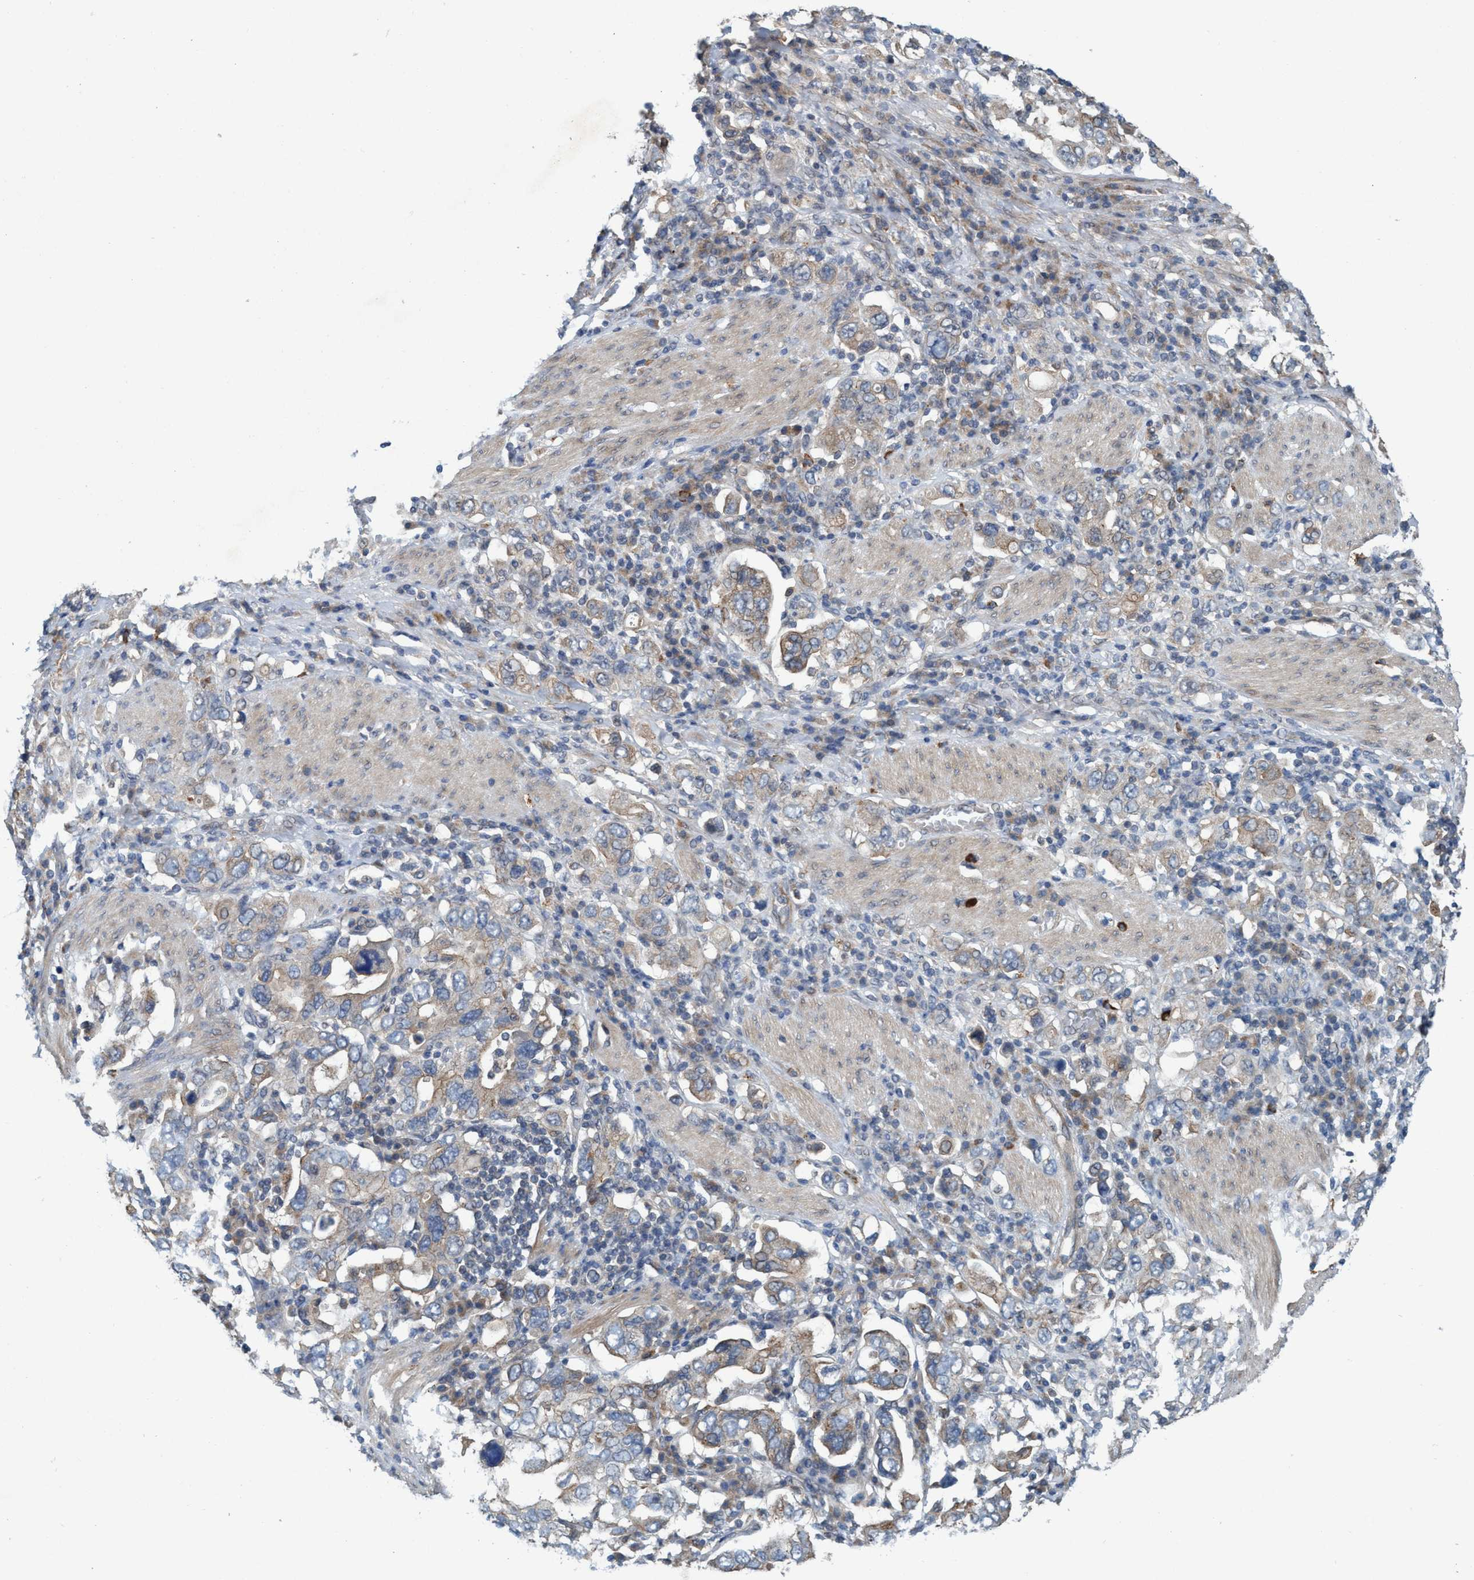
{"staining": {"intensity": "weak", "quantity": "<25%", "location": "cytoplasmic/membranous"}, "tissue": "stomach cancer", "cell_type": "Tumor cells", "image_type": "cancer", "snomed": [{"axis": "morphology", "description": "Adenocarcinoma, NOS"}, {"axis": "topography", "description": "Stomach, upper"}], "caption": "IHC histopathology image of neoplastic tissue: adenocarcinoma (stomach) stained with DAB demonstrates no significant protein positivity in tumor cells.", "gene": "TRIM65", "patient": {"sex": "male", "age": 62}}